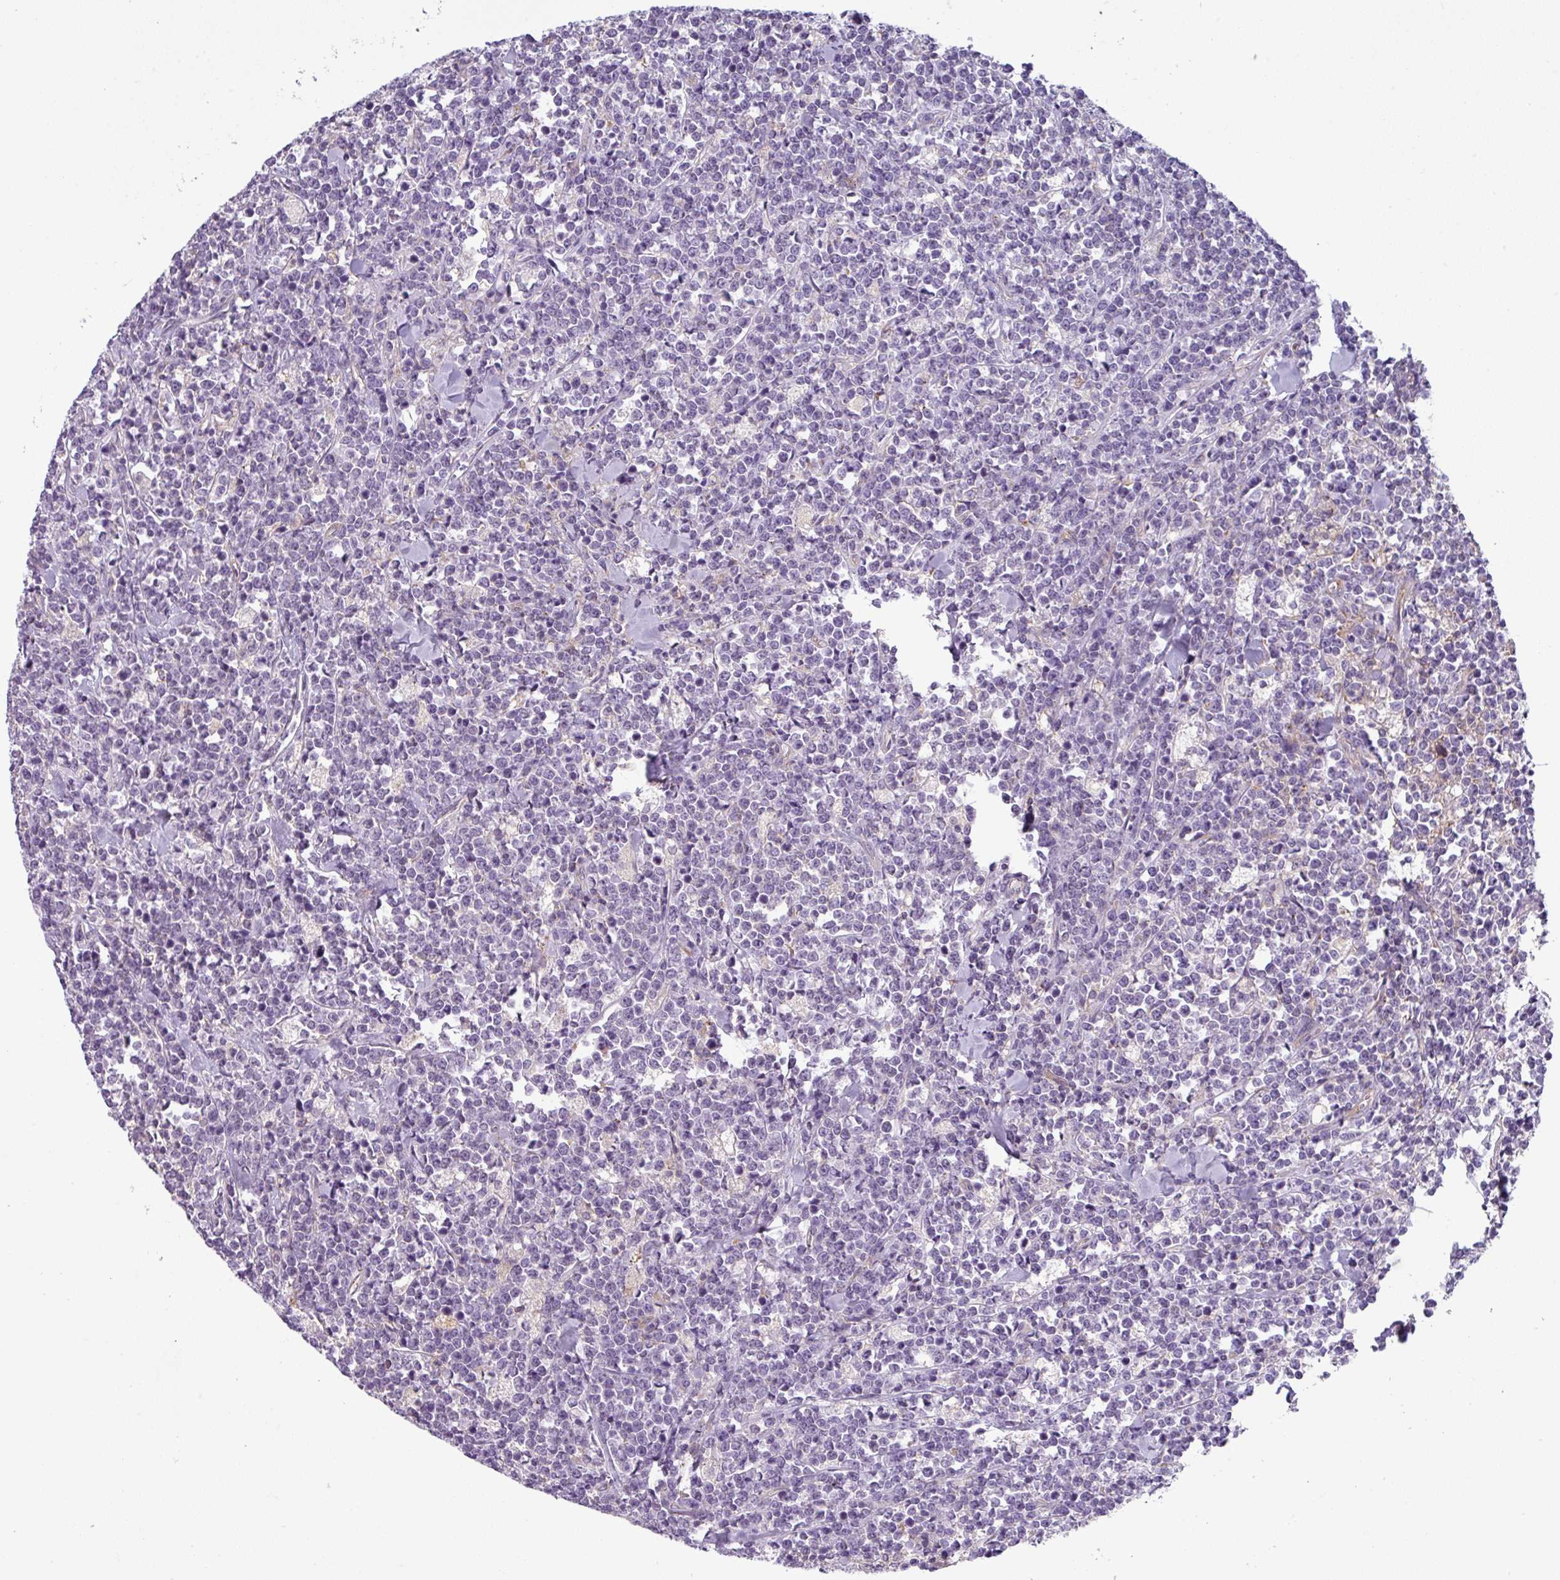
{"staining": {"intensity": "negative", "quantity": "none", "location": "none"}, "tissue": "lymphoma", "cell_type": "Tumor cells", "image_type": "cancer", "snomed": [{"axis": "morphology", "description": "Malignant lymphoma, non-Hodgkin's type, High grade"}, {"axis": "topography", "description": "Small intestine"}, {"axis": "topography", "description": "Colon"}], "caption": "Image shows no protein positivity in tumor cells of malignant lymphoma, non-Hodgkin's type (high-grade) tissue.", "gene": "SLC23A2", "patient": {"sex": "male", "age": 8}}